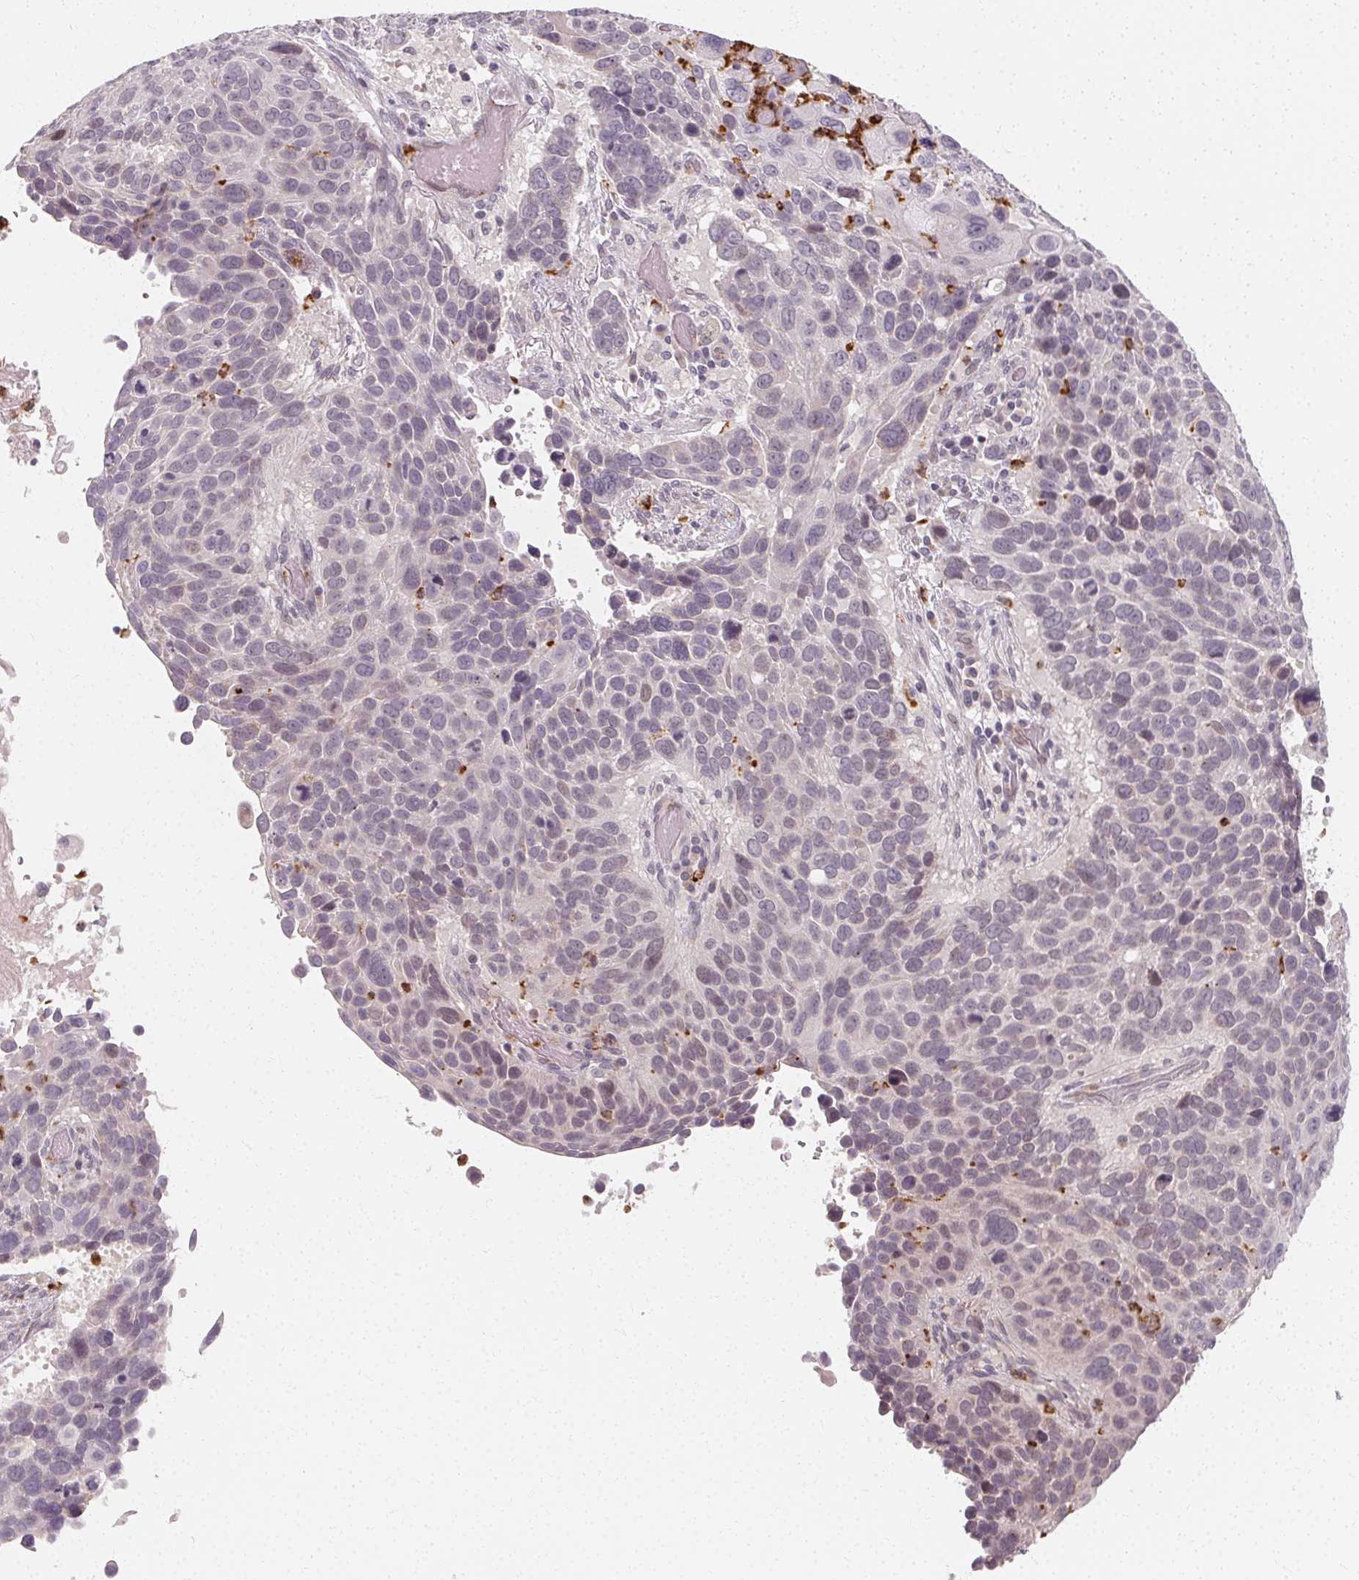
{"staining": {"intensity": "negative", "quantity": "none", "location": "none"}, "tissue": "lung cancer", "cell_type": "Tumor cells", "image_type": "cancer", "snomed": [{"axis": "morphology", "description": "Squamous cell carcinoma, NOS"}, {"axis": "topography", "description": "Lung"}], "caption": "IHC photomicrograph of neoplastic tissue: lung cancer (squamous cell carcinoma) stained with DAB reveals no significant protein expression in tumor cells. The staining was performed using DAB to visualize the protein expression in brown, while the nuclei were stained in blue with hematoxylin (Magnification: 20x).", "gene": "CLCNKB", "patient": {"sex": "male", "age": 68}}